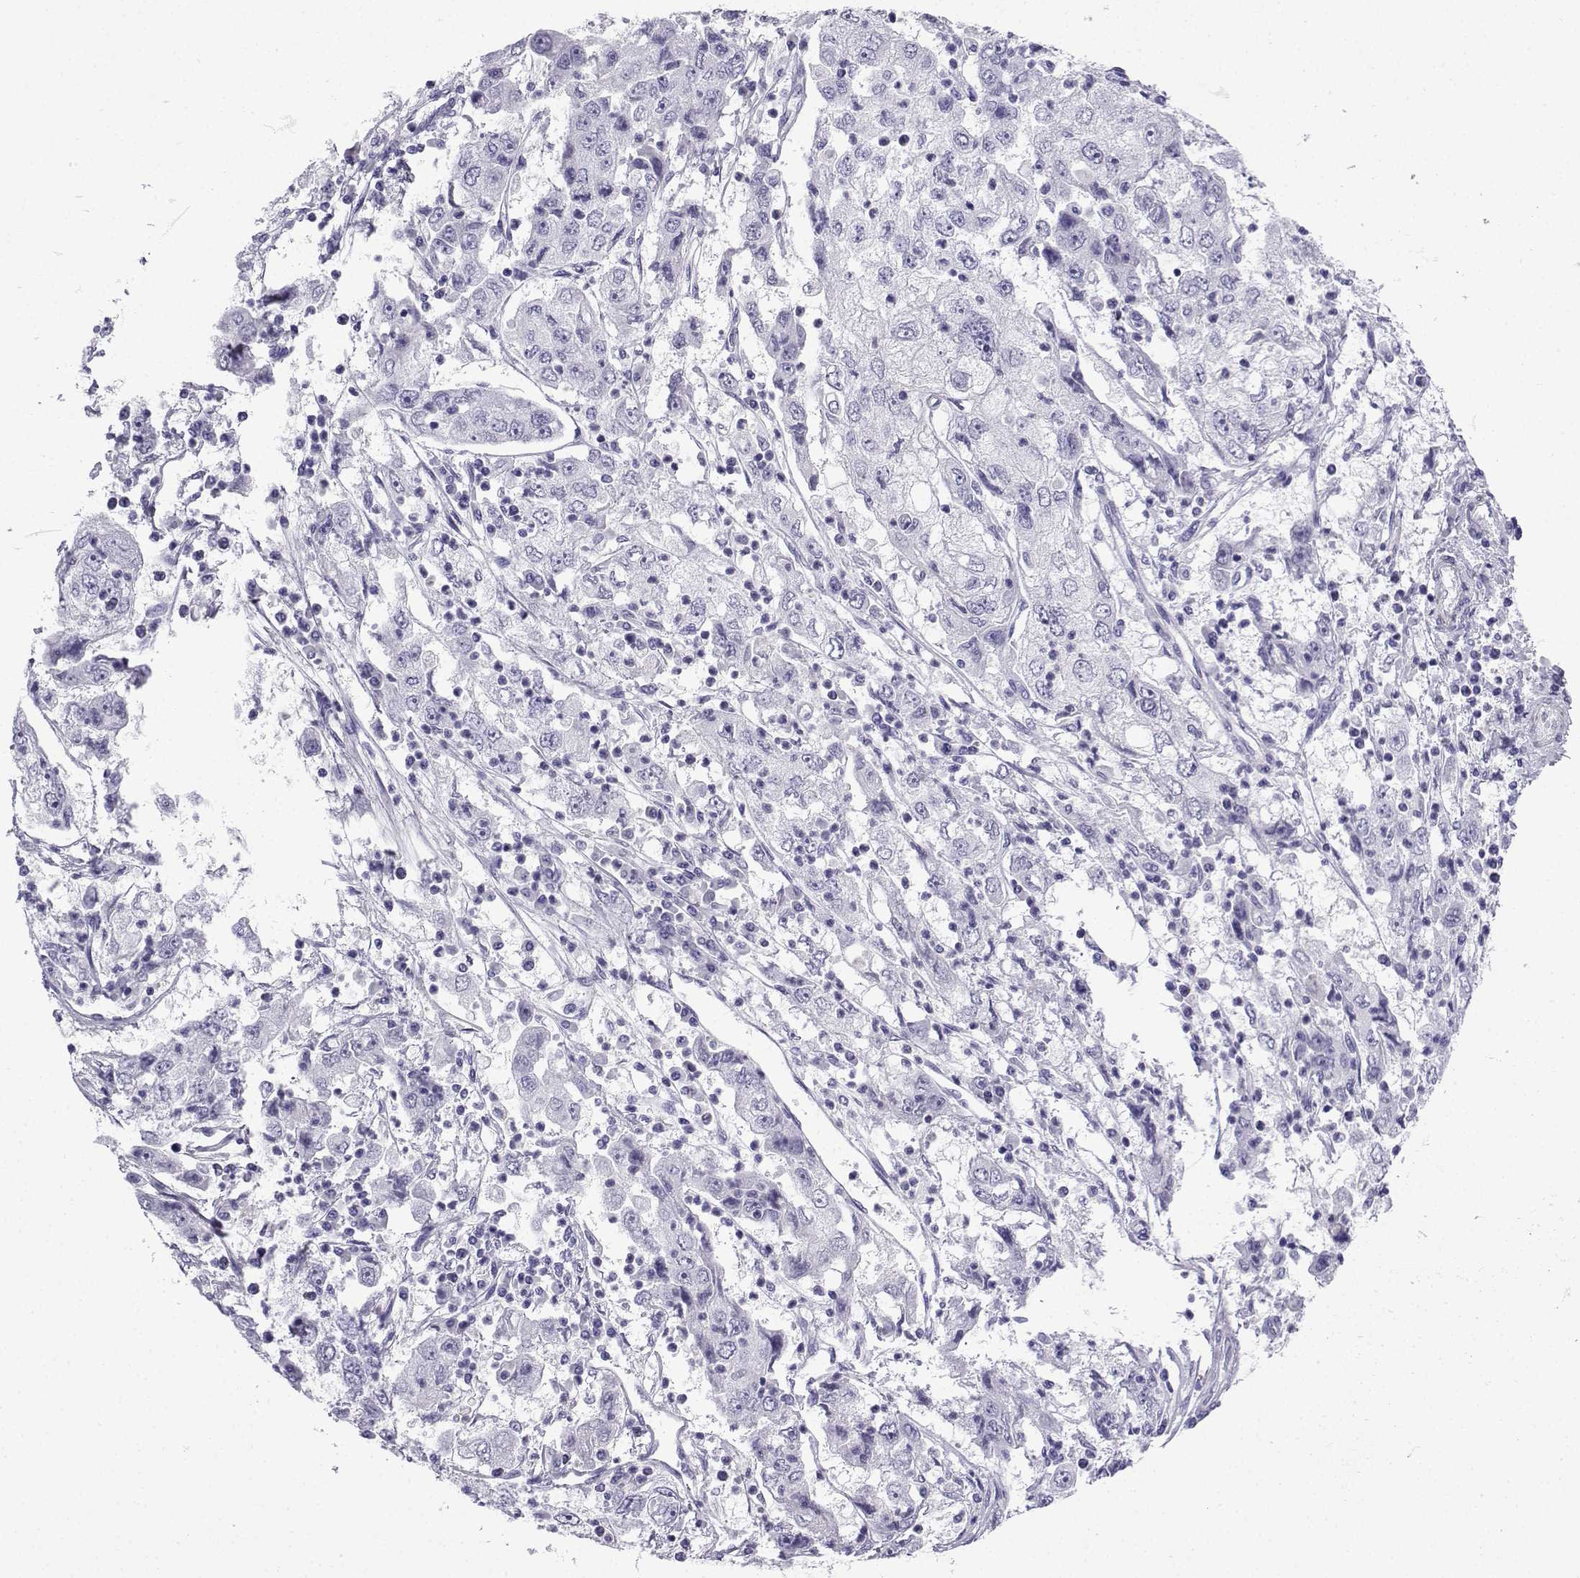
{"staining": {"intensity": "negative", "quantity": "none", "location": "none"}, "tissue": "cervical cancer", "cell_type": "Tumor cells", "image_type": "cancer", "snomed": [{"axis": "morphology", "description": "Squamous cell carcinoma, NOS"}, {"axis": "topography", "description": "Cervix"}], "caption": "Tumor cells are negative for protein expression in human cervical cancer. Nuclei are stained in blue.", "gene": "KCNF1", "patient": {"sex": "female", "age": 36}}